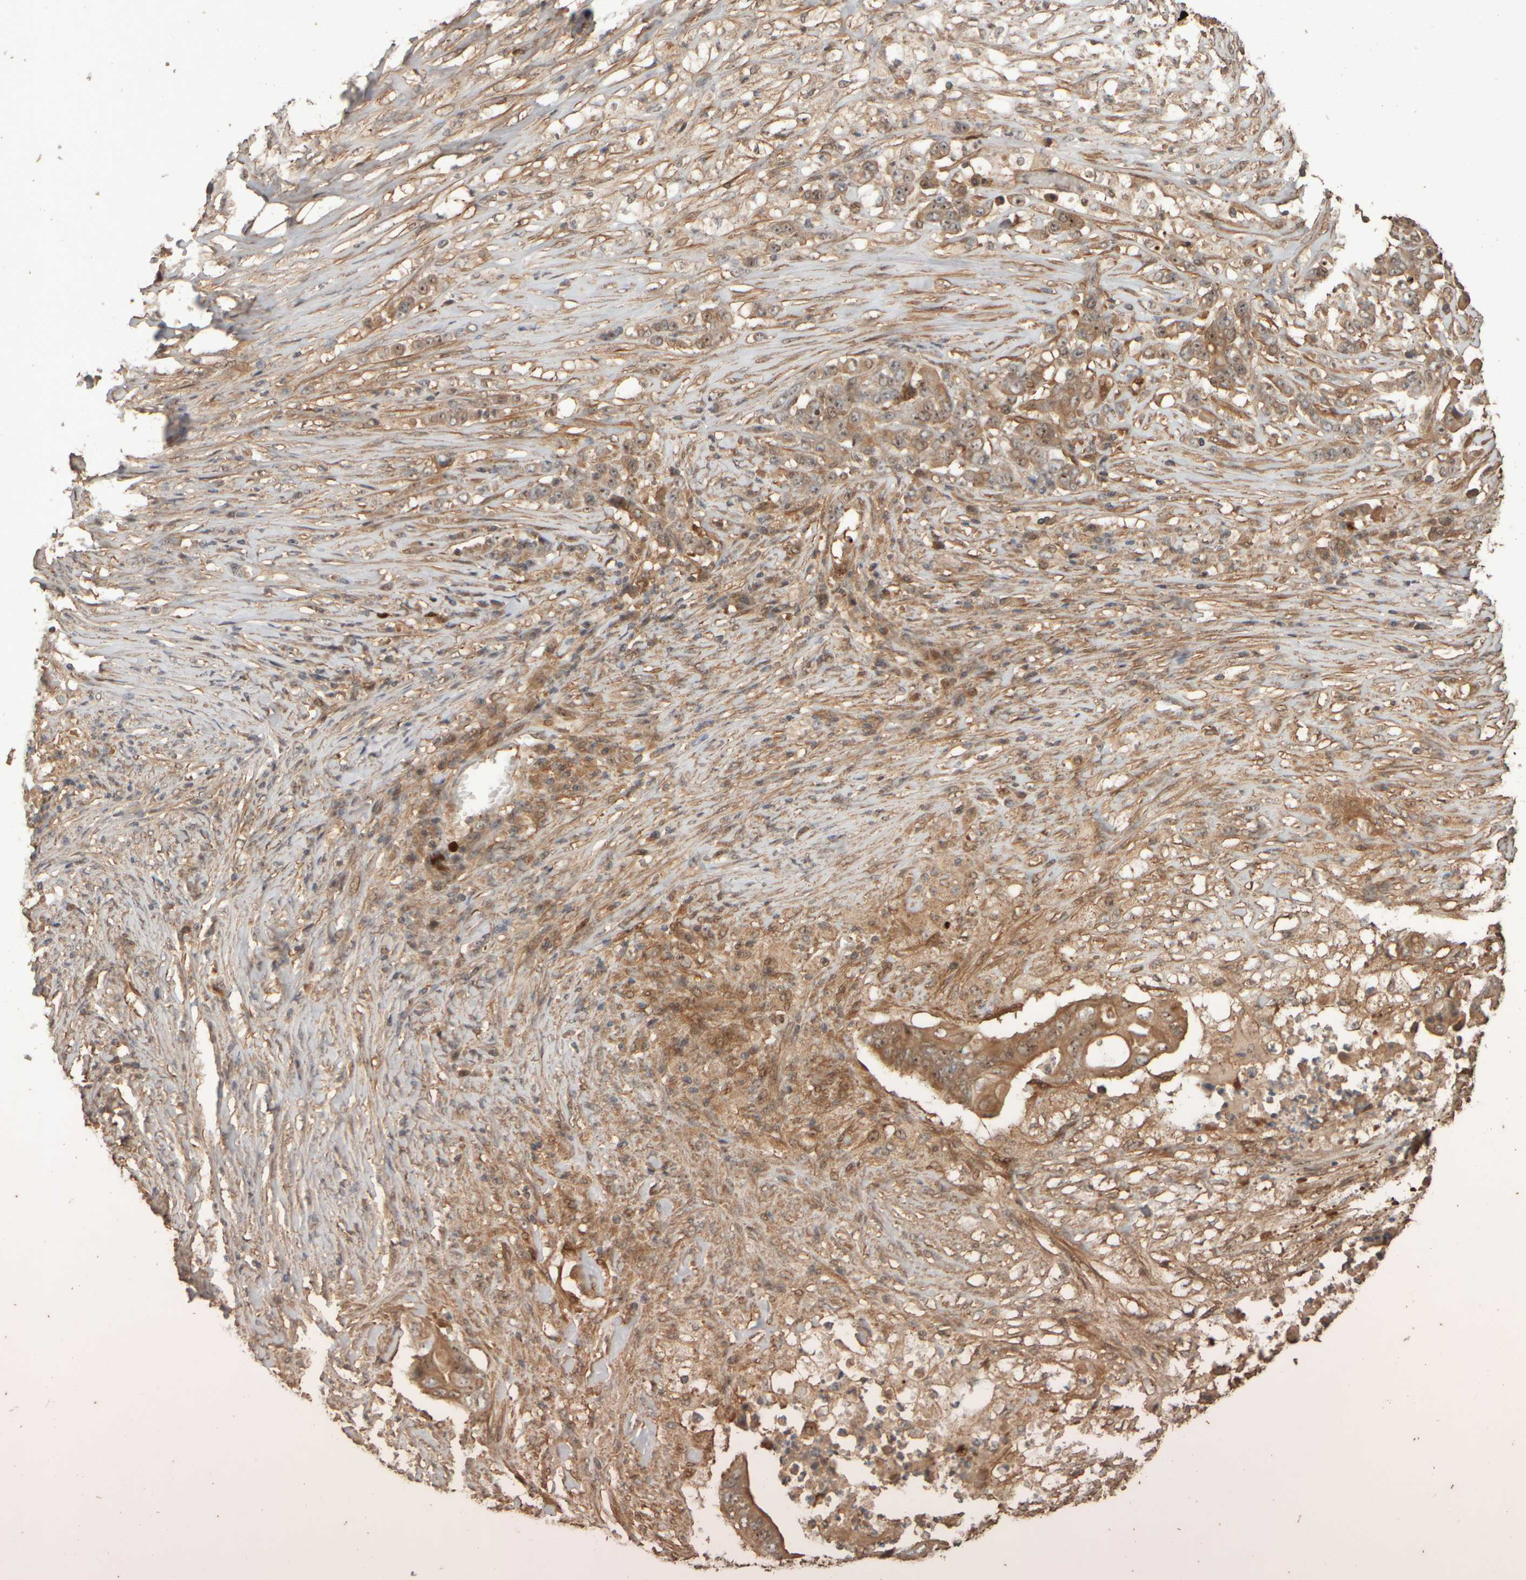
{"staining": {"intensity": "moderate", "quantity": ">75%", "location": "cytoplasmic/membranous,nuclear"}, "tissue": "stomach cancer", "cell_type": "Tumor cells", "image_type": "cancer", "snomed": [{"axis": "morphology", "description": "Adenocarcinoma, NOS"}, {"axis": "topography", "description": "Stomach"}], "caption": "Tumor cells reveal medium levels of moderate cytoplasmic/membranous and nuclear staining in approximately >75% of cells in human stomach cancer (adenocarcinoma).", "gene": "SPHK1", "patient": {"sex": "female", "age": 73}}